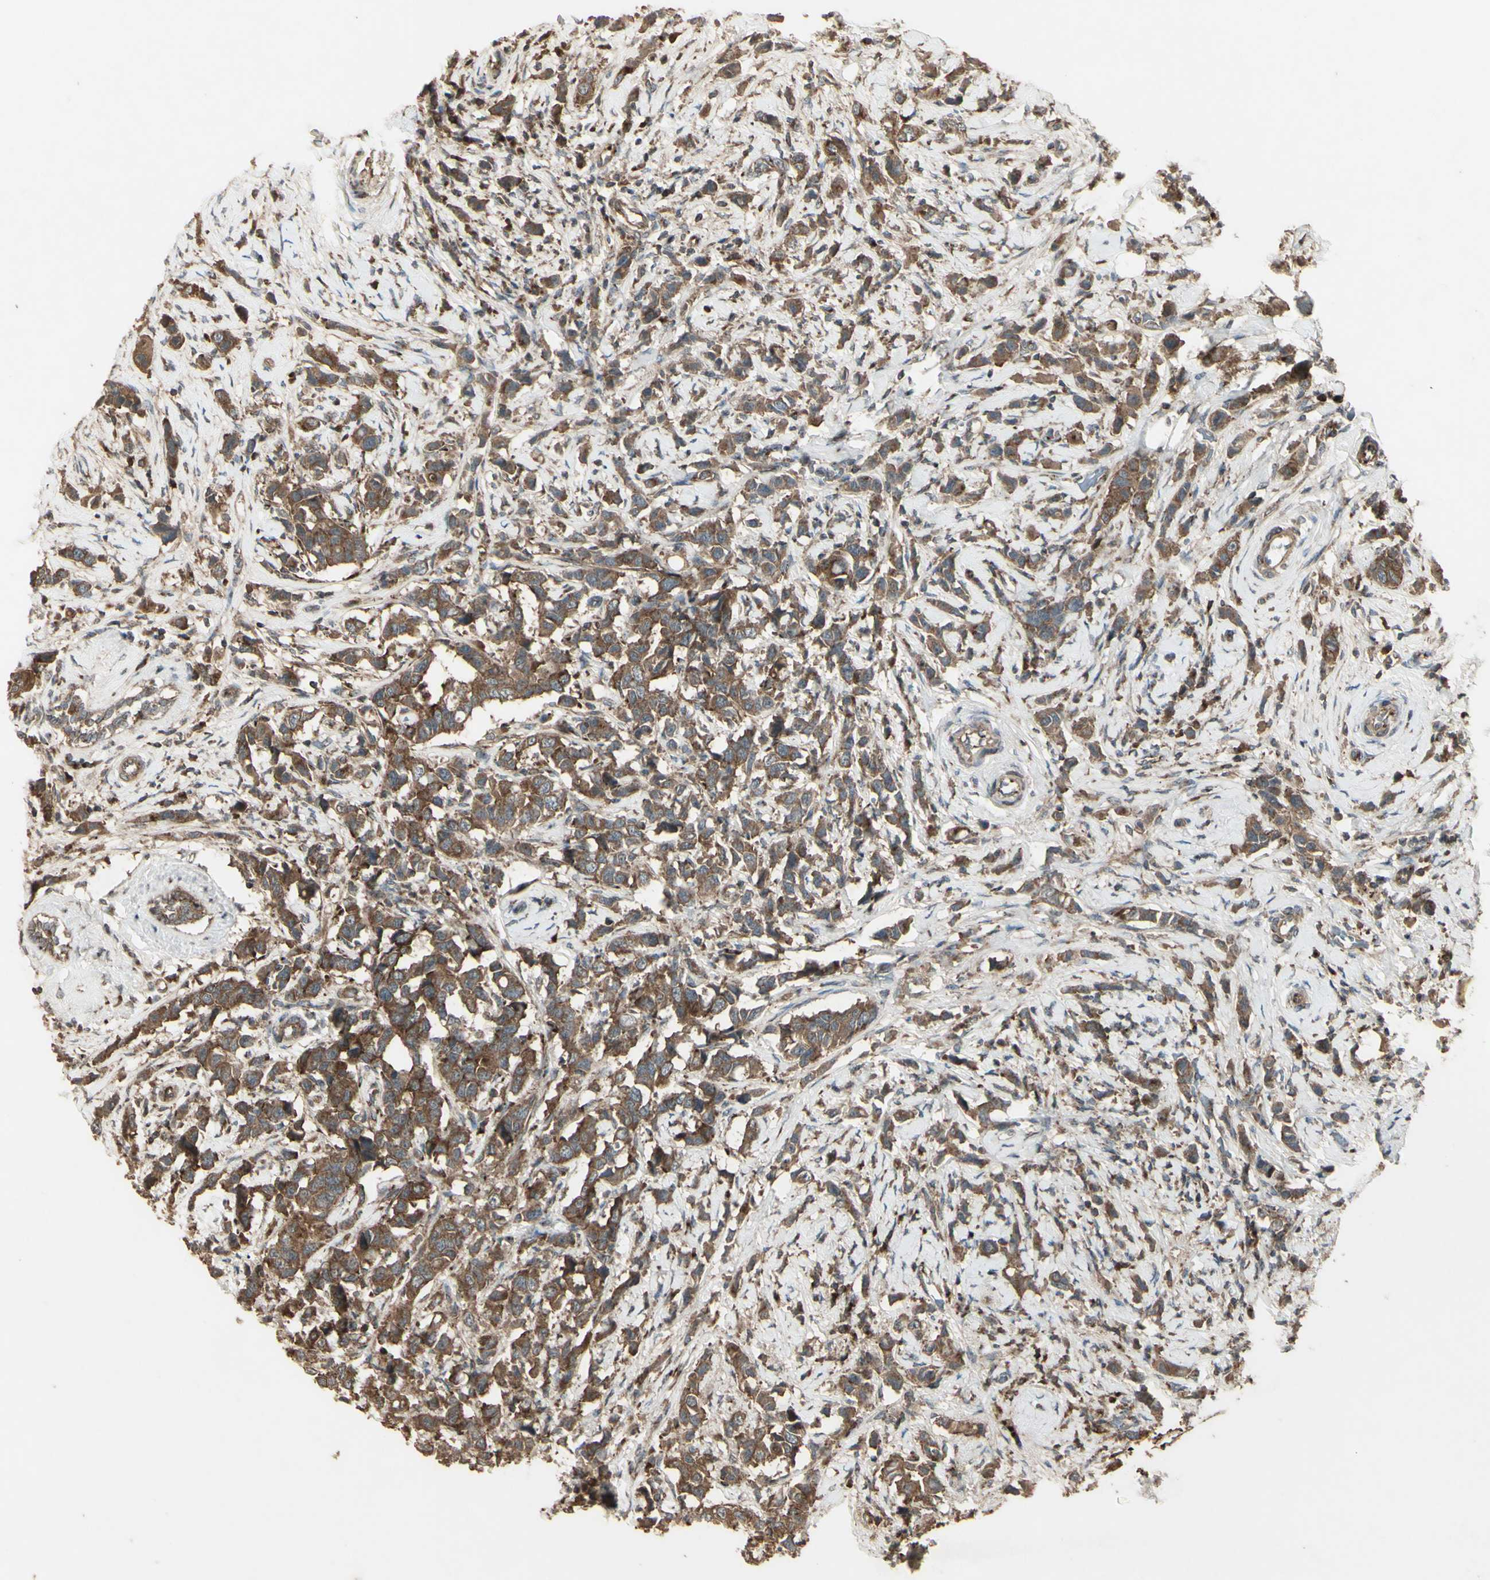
{"staining": {"intensity": "strong", "quantity": ">75%", "location": "cytoplasmic/membranous"}, "tissue": "breast cancer", "cell_type": "Tumor cells", "image_type": "cancer", "snomed": [{"axis": "morphology", "description": "Normal tissue, NOS"}, {"axis": "morphology", "description": "Duct carcinoma"}, {"axis": "topography", "description": "Breast"}], "caption": "Breast cancer (invasive ductal carcinoma) stained with a protein marker displays strong staining in tumor cells.", "gene": "AP1G1", "patient": {"sex": "female", "age": 50}}